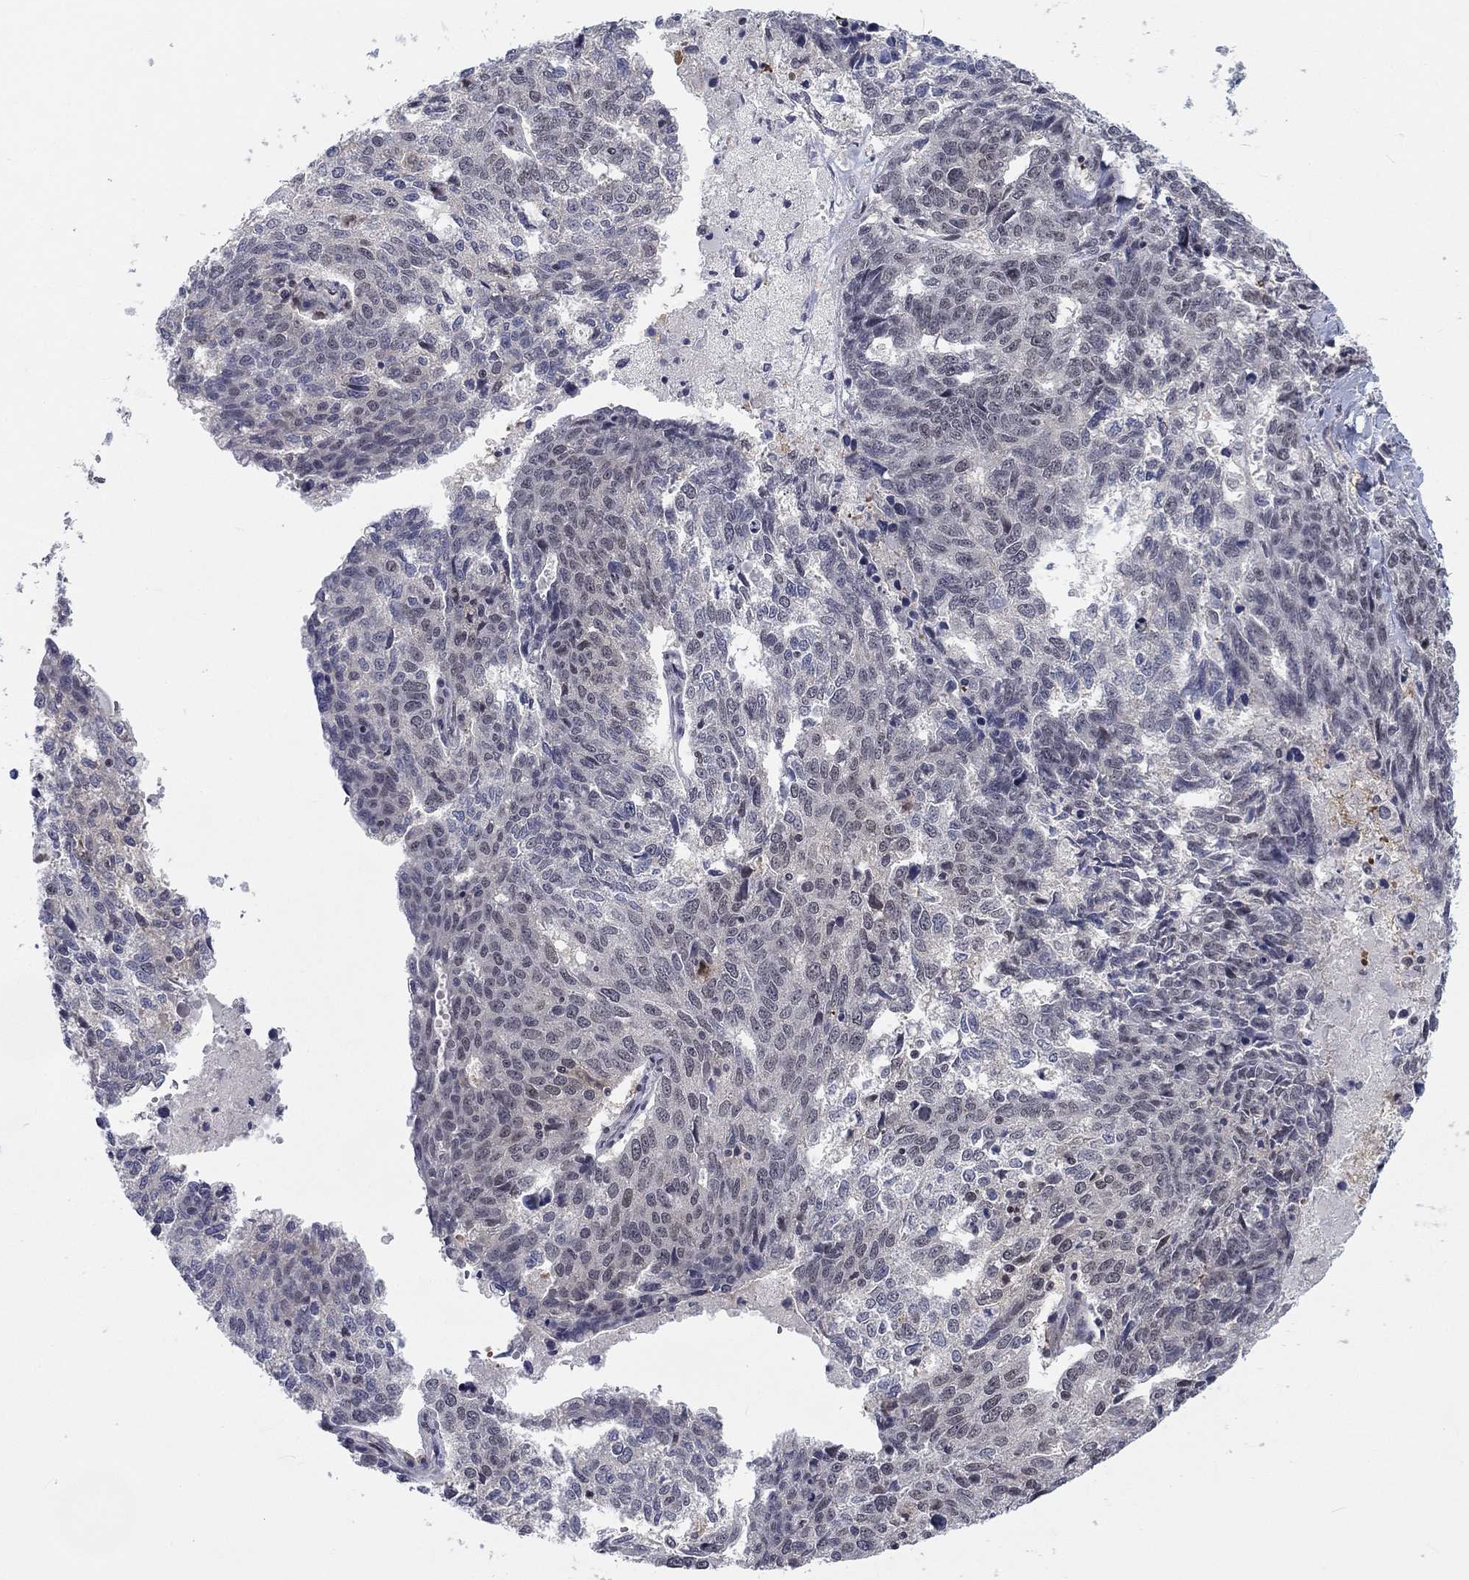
{"staining": {"intensity": "negative", "quantity": "none", "location": "none"}, "tissue": "ovarian cancer", "cell_type": "Tumor cells", "image_type": "cancer", "snomed": [{"axis": "morphology", "description": "Cystadenocarcinoma, serous, NOS"}, {"axis": "topography", "description": "Ovary"}], "caption": "Image shows no protein expression in tumor cells of ovarian serous cystadenocarcinoma tissue.", "gene": "FYTTD1", "patient": {"sex": "female", "age": 71}}